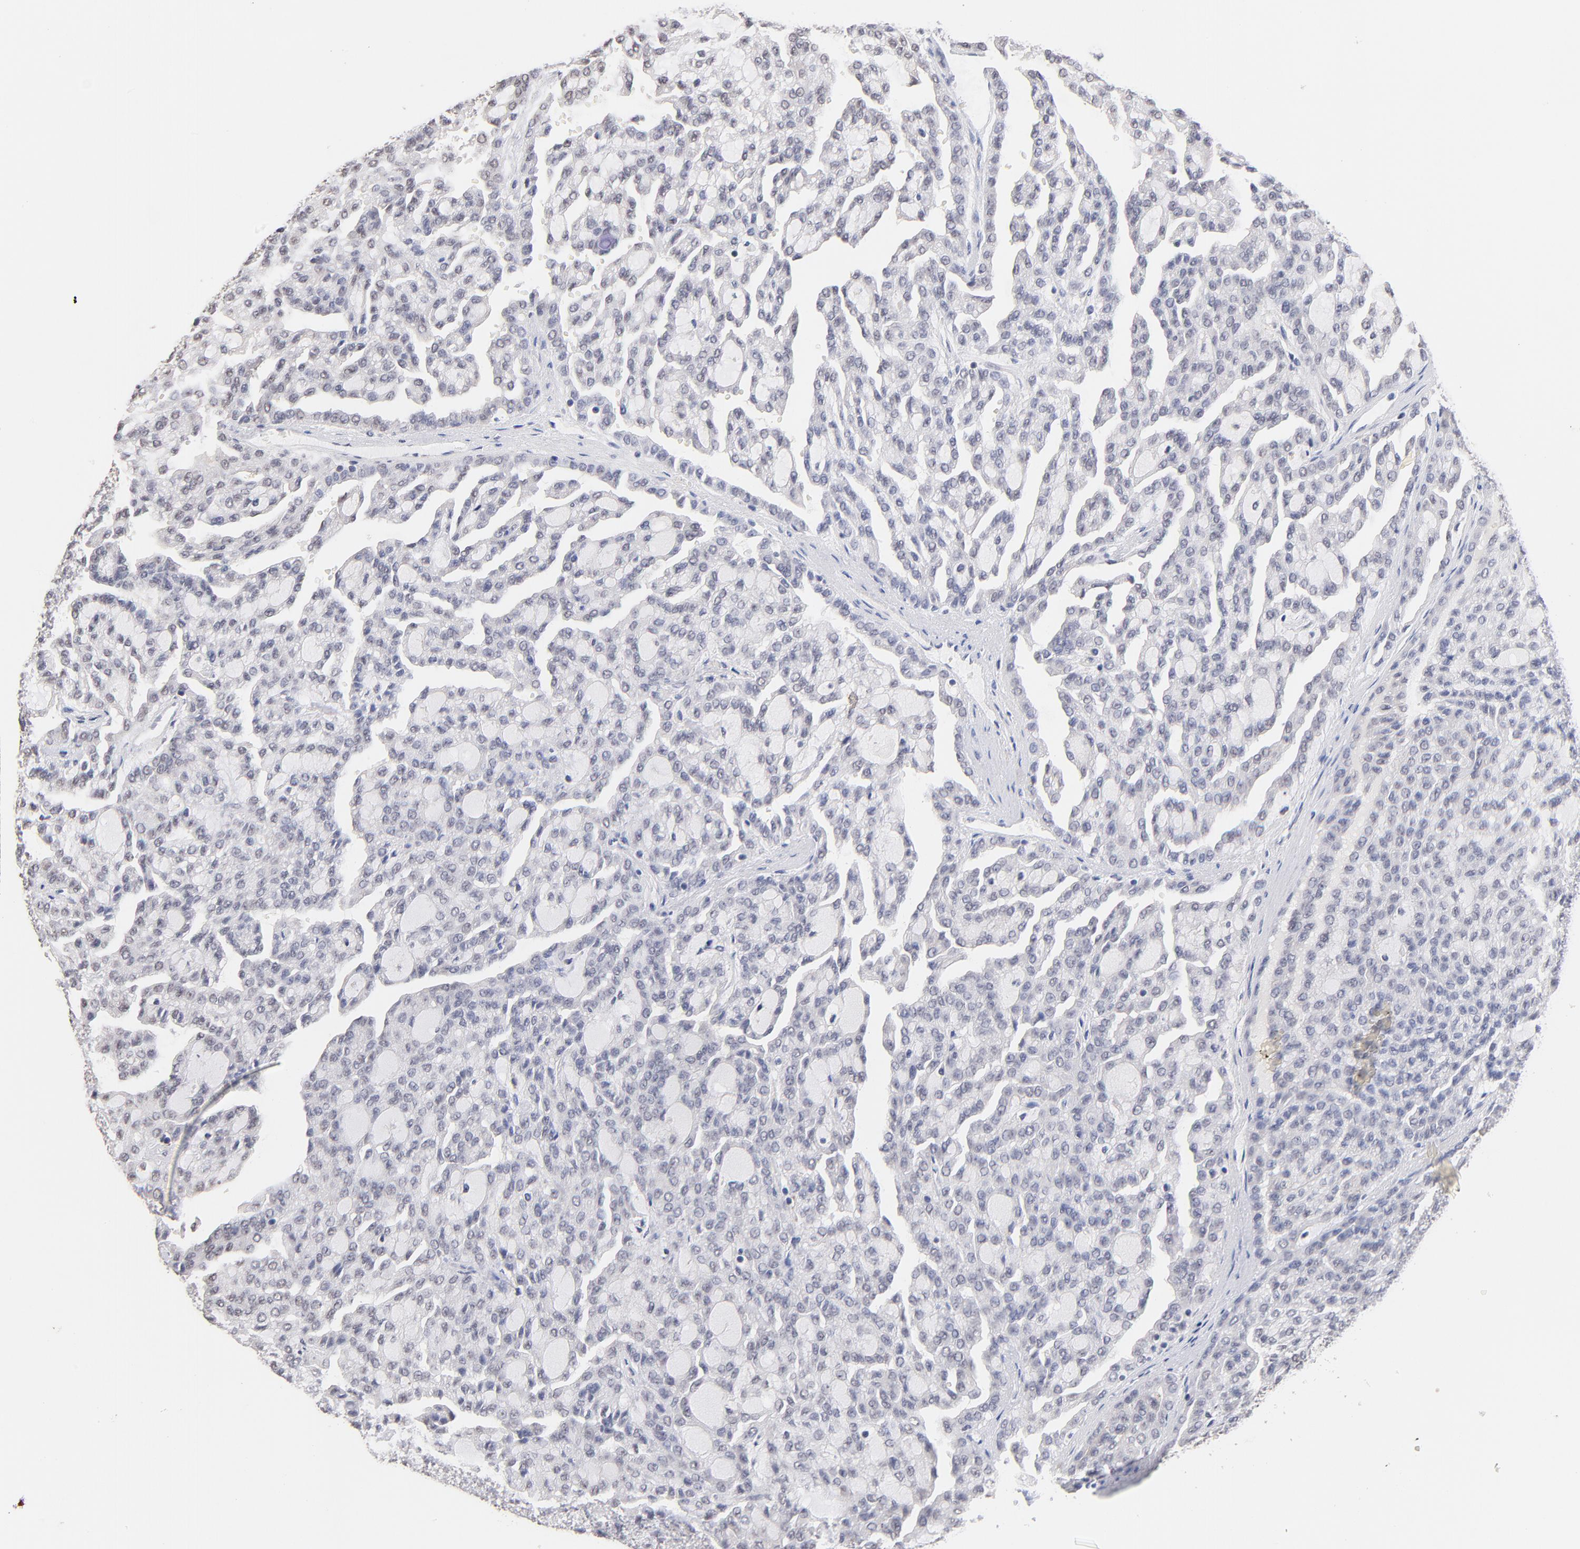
{"staining": {"intensity": "negative", "quantity": "none", "location": "none"}, "tissue": "renal cancer", "cell_type": "Tumor cells", "image_type": "cancer", "snomed": [{"axis": "morphology", "description": "Adenocarcinoma, NOS"}, {"axis": "topography", "description": "Kidney"}], "caption": "There is no significant expression in tumor cells of renal cancer (adenocarcinoma).", "gene": "RIBC2", "patient": {"sex": "male", "age": 63}}